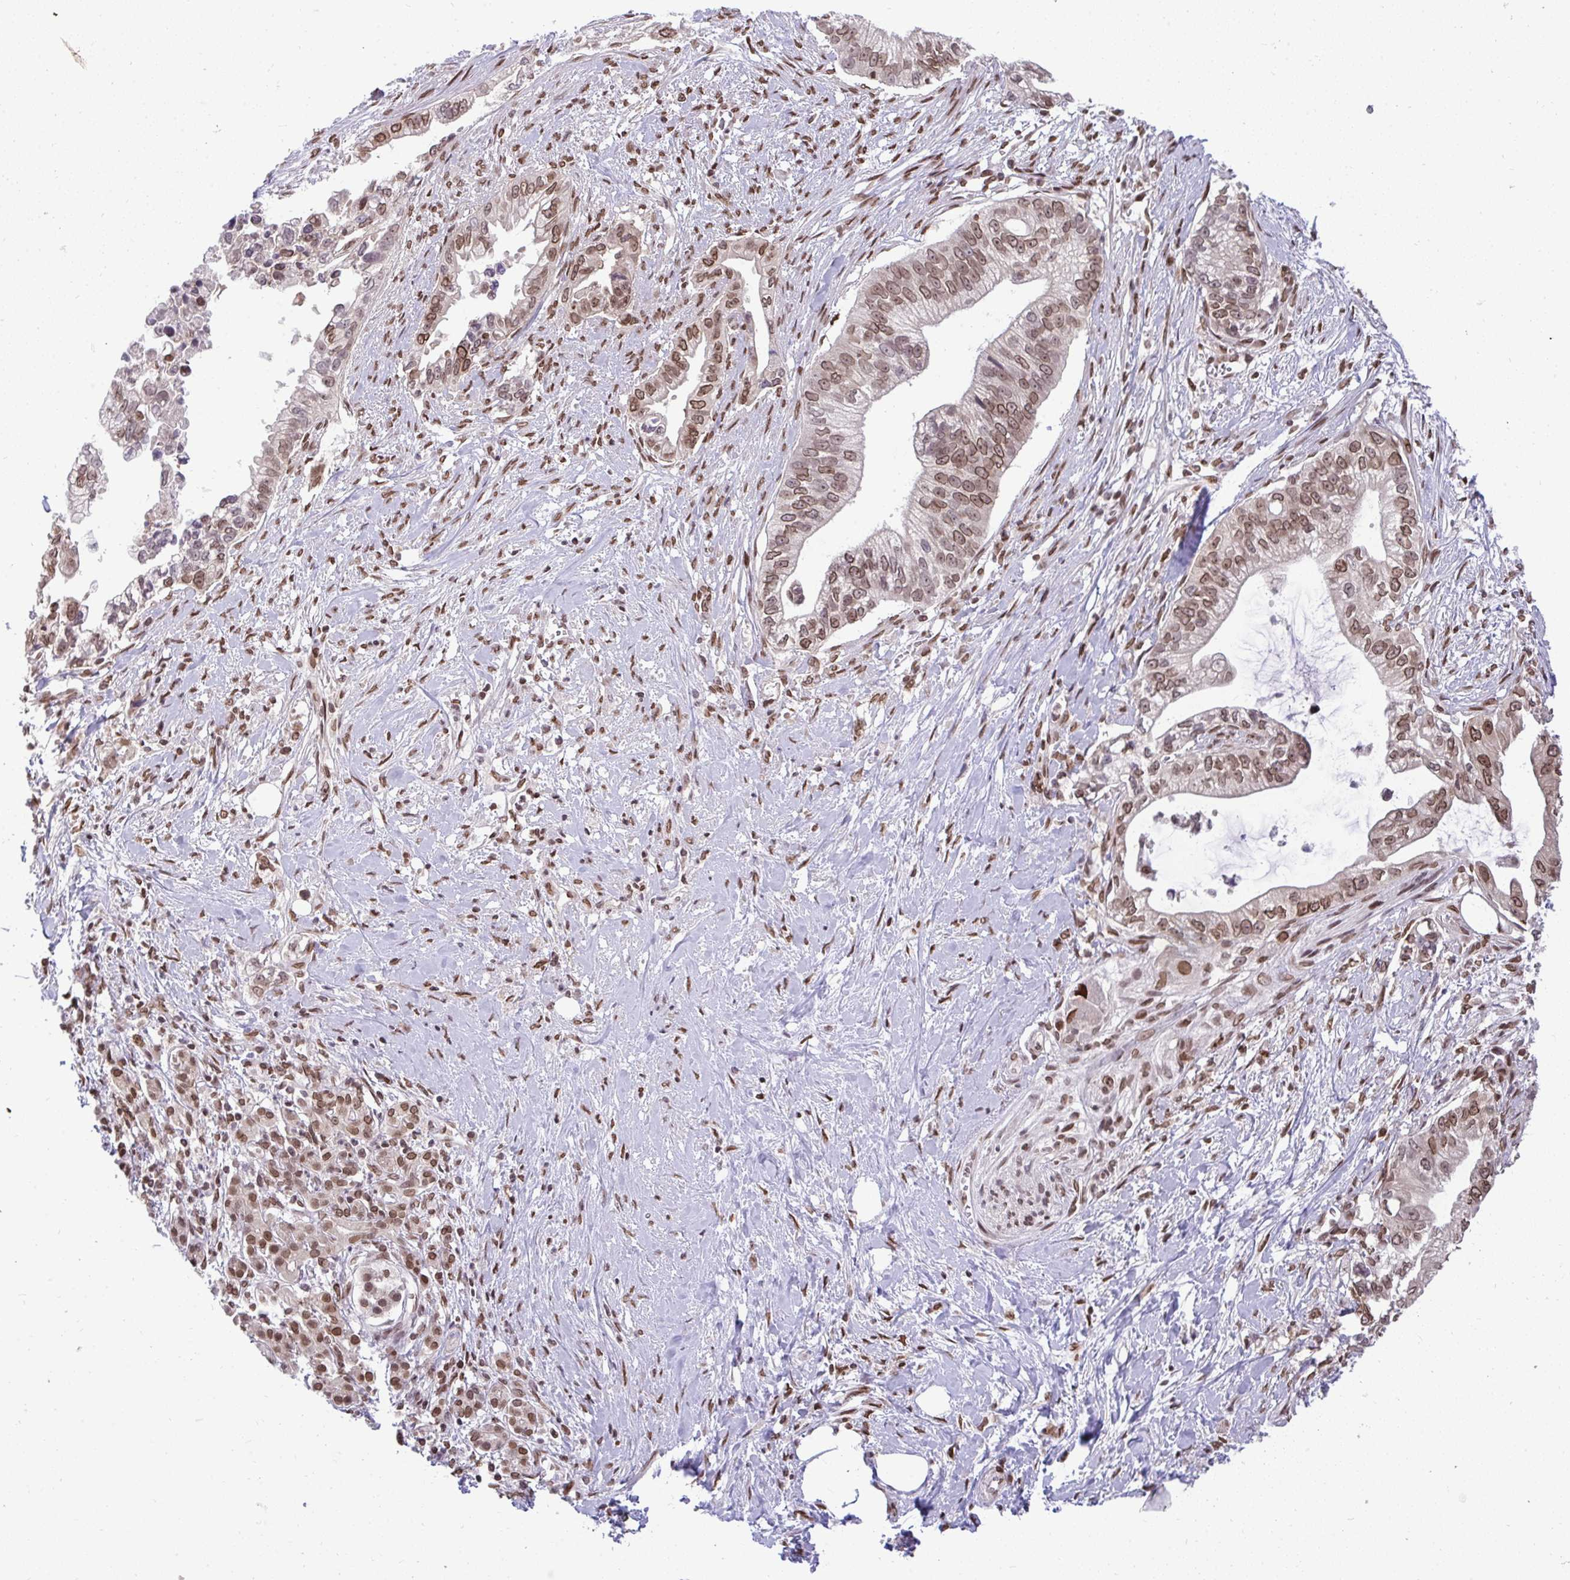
{"staining": {"intensity": "moderate", "quantity": ">75%", "location": "cytoplasmic/membranous,nuclear"}, "tissue": "pancreatic cancer", "cell_type": "Tumor cells", "image_type": "cancer", "snomed": [{"axis": "morphology", "description": "Adenocarcinoma, NOS"}, {"axis": "topography", "description": "Pancreas"}], "caption": "Human pancreatic cancer (adenocarcinoma) stained for a protein (brown) reveals moderate cytoplasmic/membranous and nuclear positive positivity in about >75% of tumor cells.", "gene": "JPT1", "patient": {"sex": "male", "age": 70}}